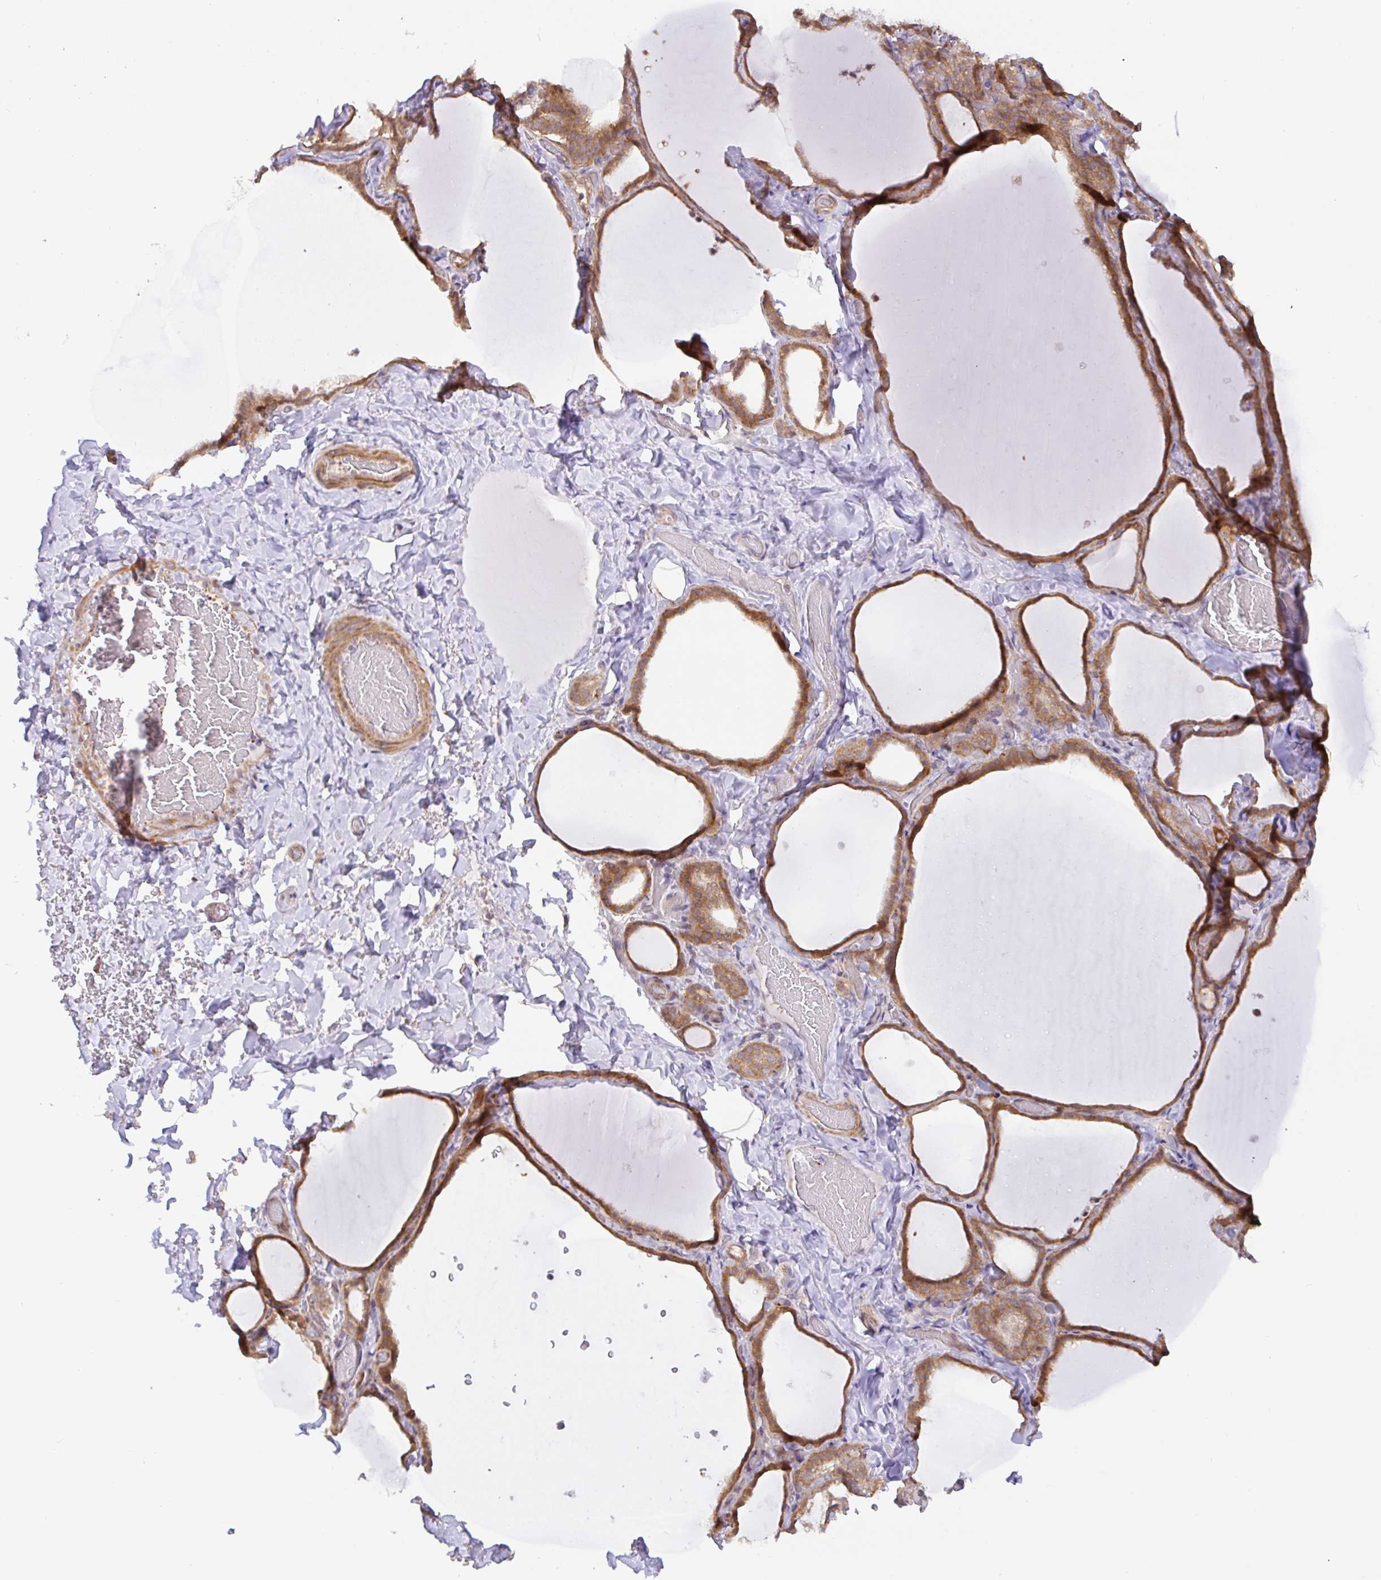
{"staining": {"intensity": "moderate", "quantity": ">75%", "location": "cytoplasmic/membranous,nuclear"}, "tissue": "thyroid gland", "cell_type": "Glandular cells", "image_type": "normal", "snomed": [{"axis": "morphology", "description": "Normal tissue, NOS"}, {"axis": "topography", "description": "Thyroid gland"}], "caption": "This photomicrograph exhibits immunohistochemistry (IHC) staining of unremarkable thyroid gland, with medium moderate cytoplasmic/membranous,nuclear expression in about >75% of glandular cells.", "gene": "DLEU7", "patient": {"sex": "female", "age": 22}}